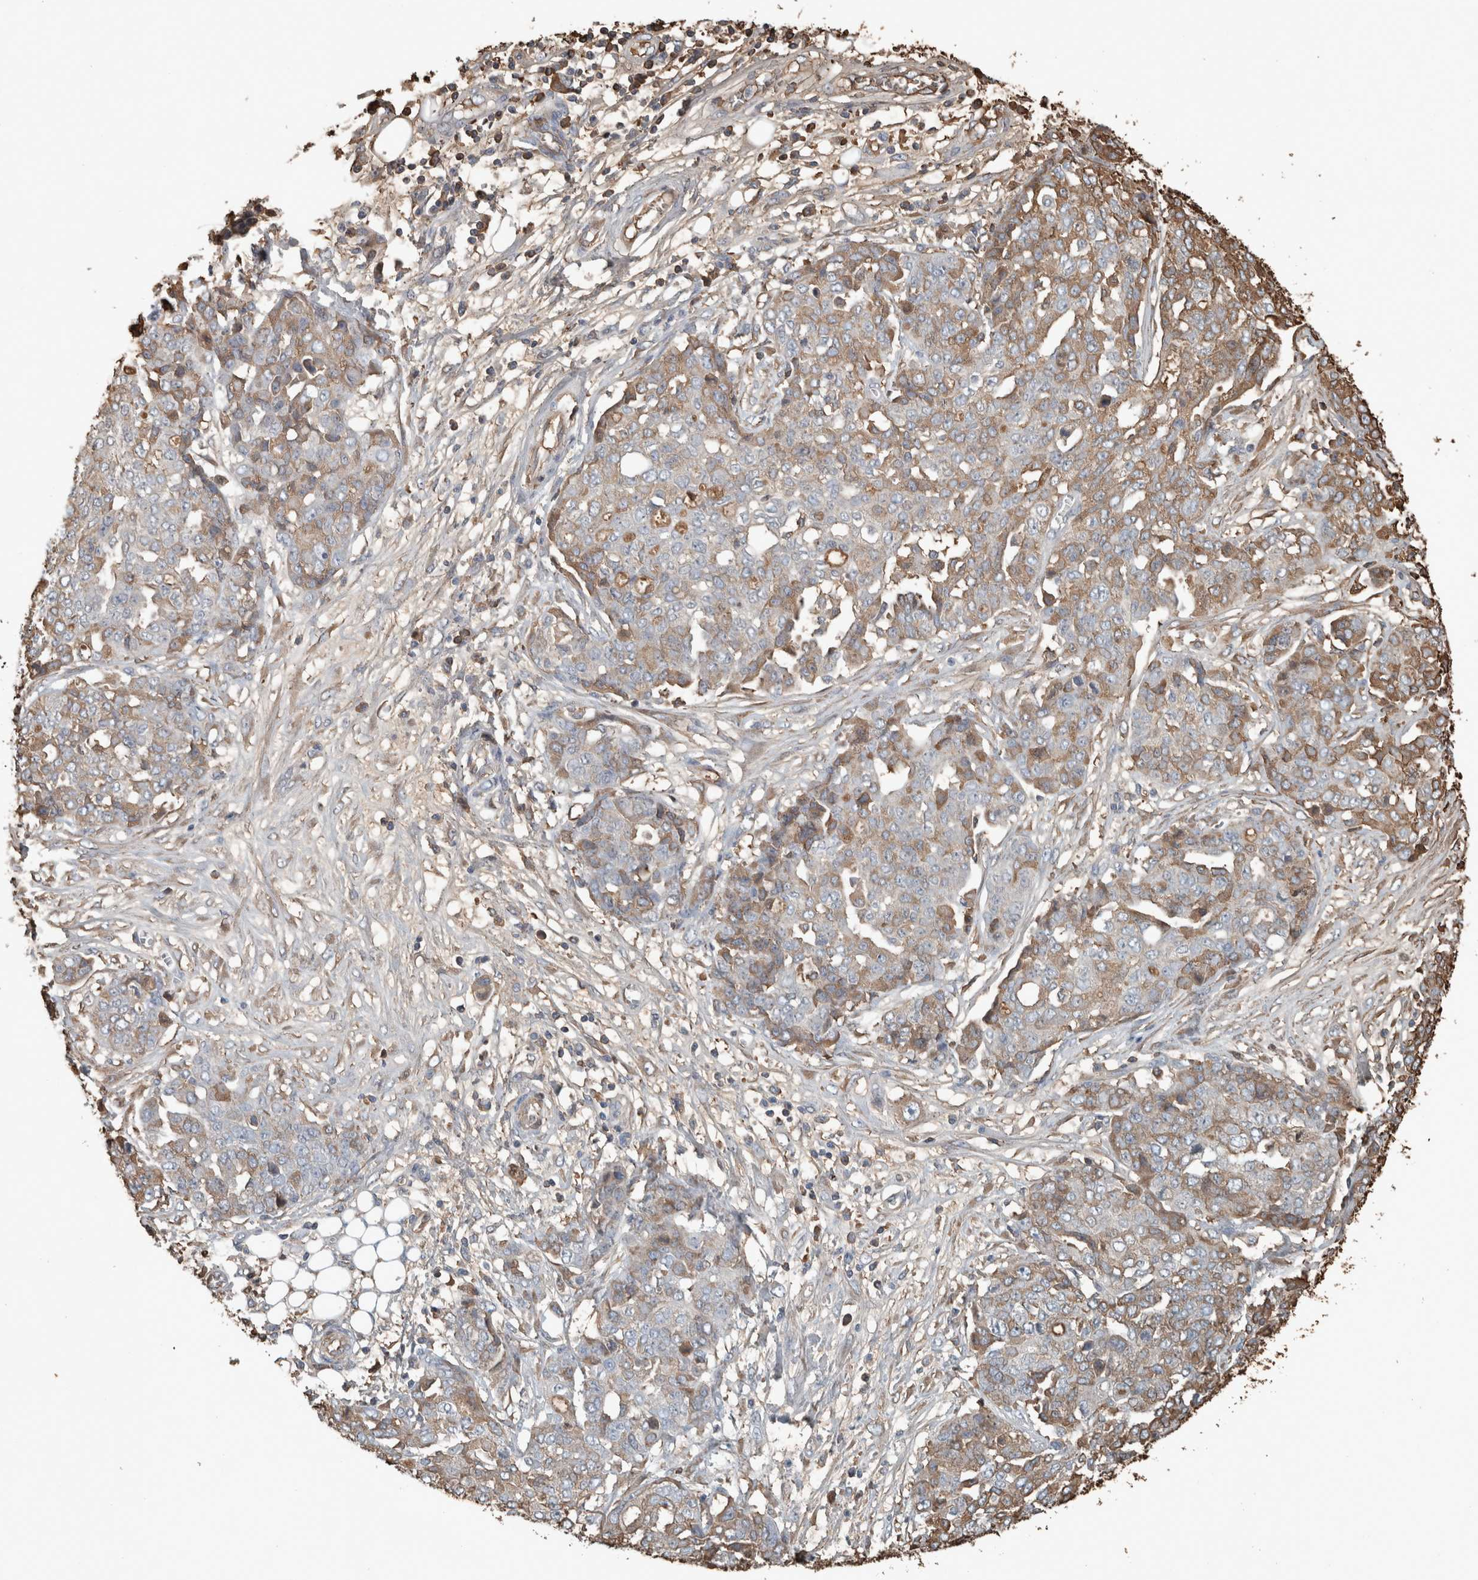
{"staining": {"intensity": "weak", "quantity": "25%-75%", "location": "cytoplasmic/membranous"}, "tissue": "ovarian cancer", "cell_type": "Tumor cells", "image_type": "cancer", "snomed": [{"axis": "morphology", "description": "Cystadenocarcinoma, serous, NOS"}, {"axis": "topography", "description": "Soft tissue"}, {"axis": "topography", "description": "Ovary"}], "caption": "A micrograph showing weak cytoplasmic/membranous expression in approximately 25%-75% of tumor cells in ovarian cancer (serous cystadenocarcinoma), as visualized by brown immunohistochemical staining.", "gene": "USP34", "patient": {"sex": "female", "age": 57}}